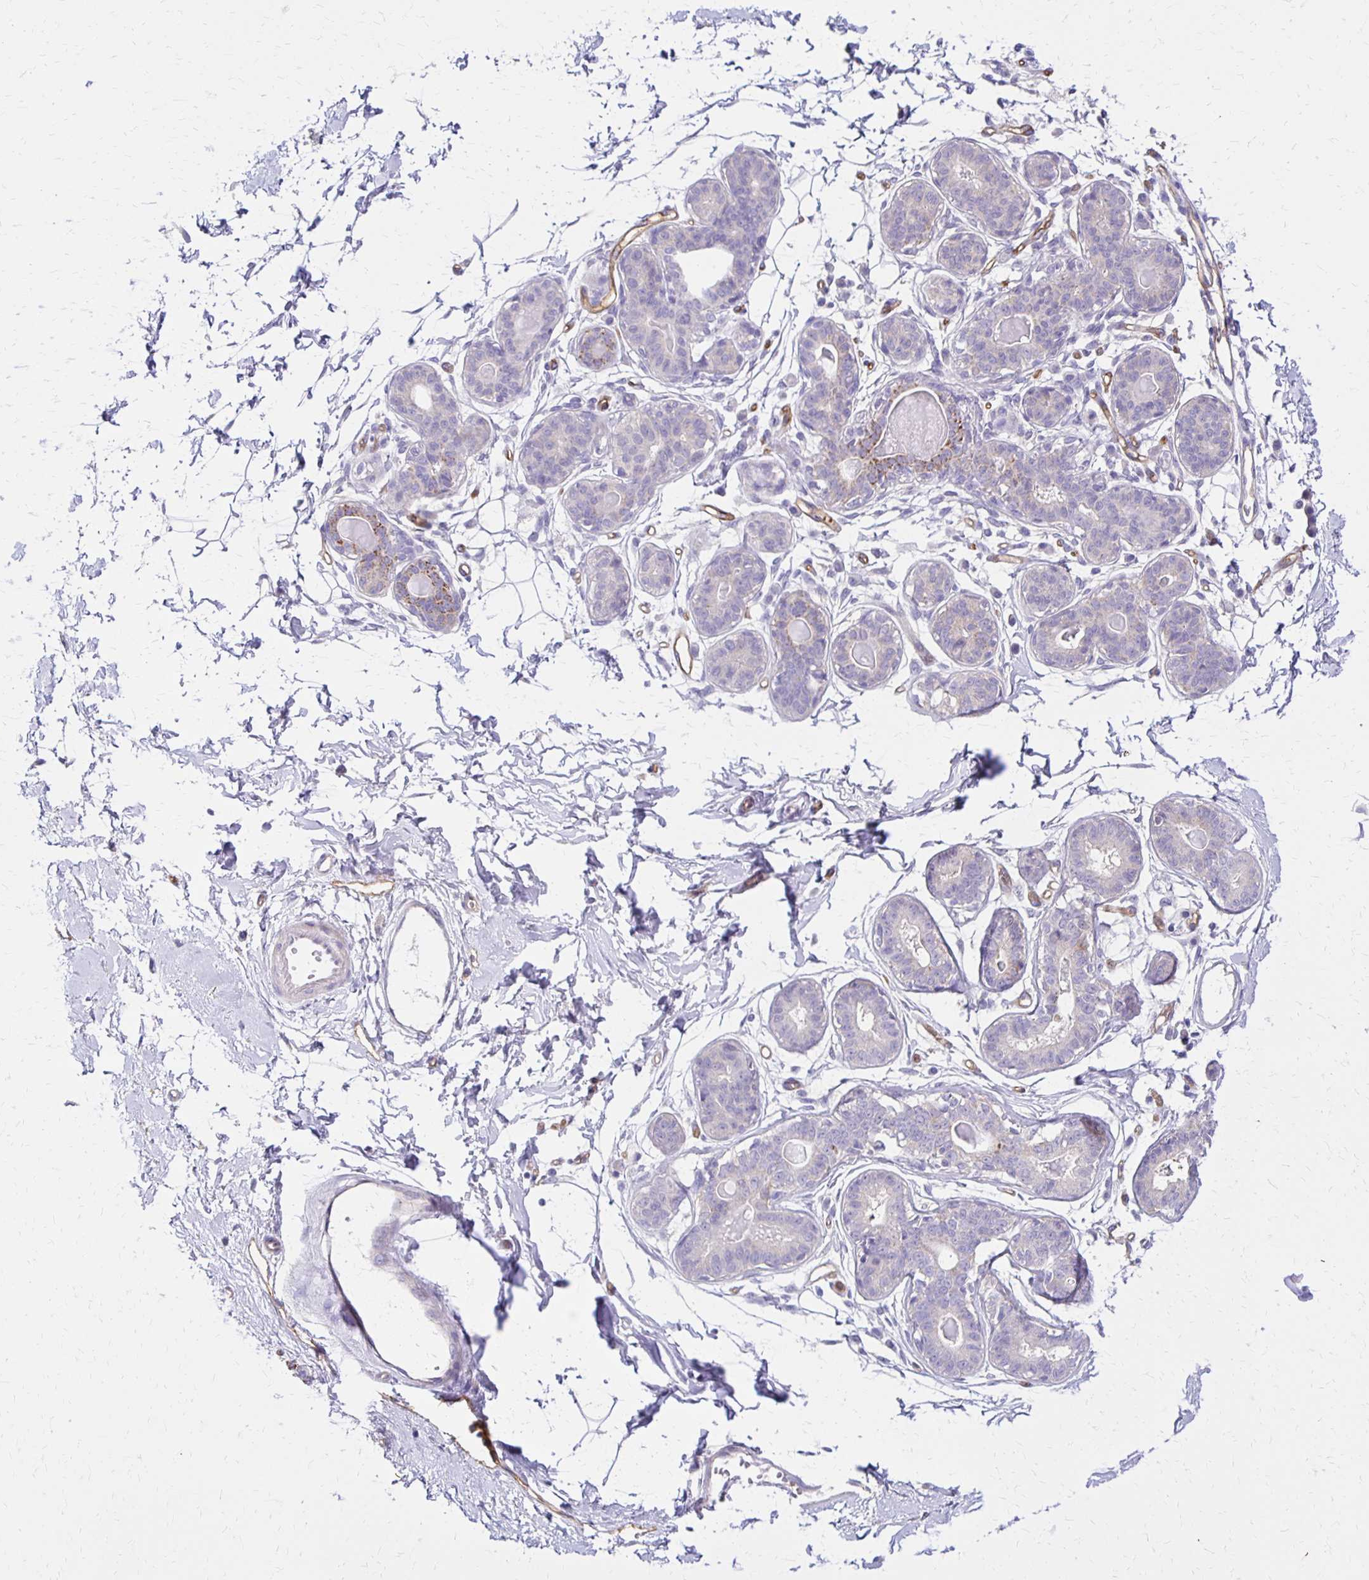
{"staining": {"intensity": "negative", "quantity": "none", "location": "none"}, "tissue": "breast", "cell_type": "Adipocytes", "image_type": "normal", "snomed": [{"axis": "morphology", "description": "Normal tissue, NOS"}, {"axis": "topography", "description": "Breast"}], "caption": "There is no significant expression in adipocytes of breast. (Brightfield microscopy of DAB (3,3'-diaminobenzidine) IHC at high magnification).", "gene": "TTYH1", "patient": {"sex": "female", "age": 45}}